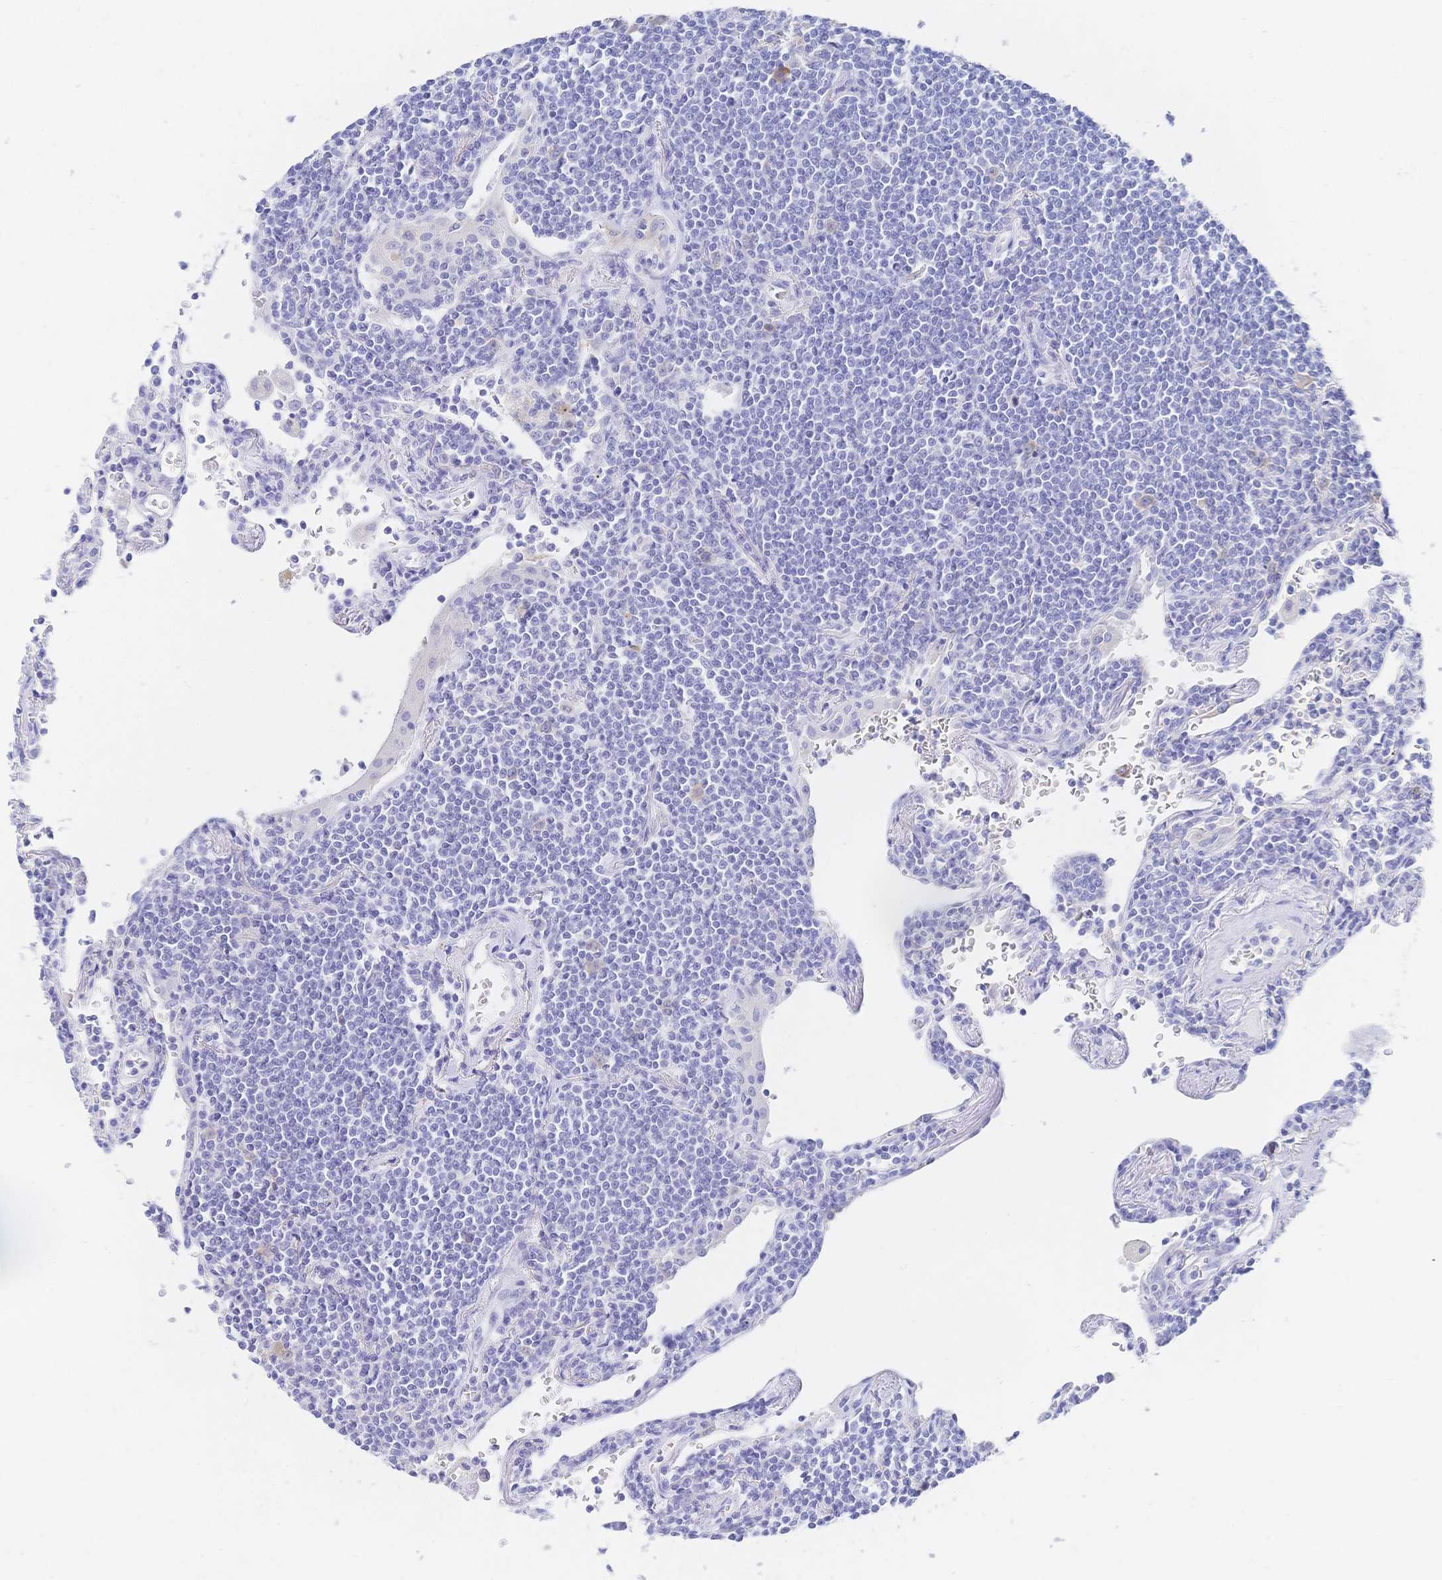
{"staining": {"intensity": "negative", "quantity": "none", "location": "none"}, "tissue": "lymphoma", "cell_type": "Tumor cells", "image_type": "cancer", "snomed": [{"axis": "morphology", "description": "Malignant lymphoma, non-Hodgkin's type, Low grade"}, {"axis": "topography", "description": "Lung"}], "caption": "Tumor cells are negative for brown protein staining in lymphoma.", "gene": "RRM1", "patient": {"sex": "female", "age": 71}}